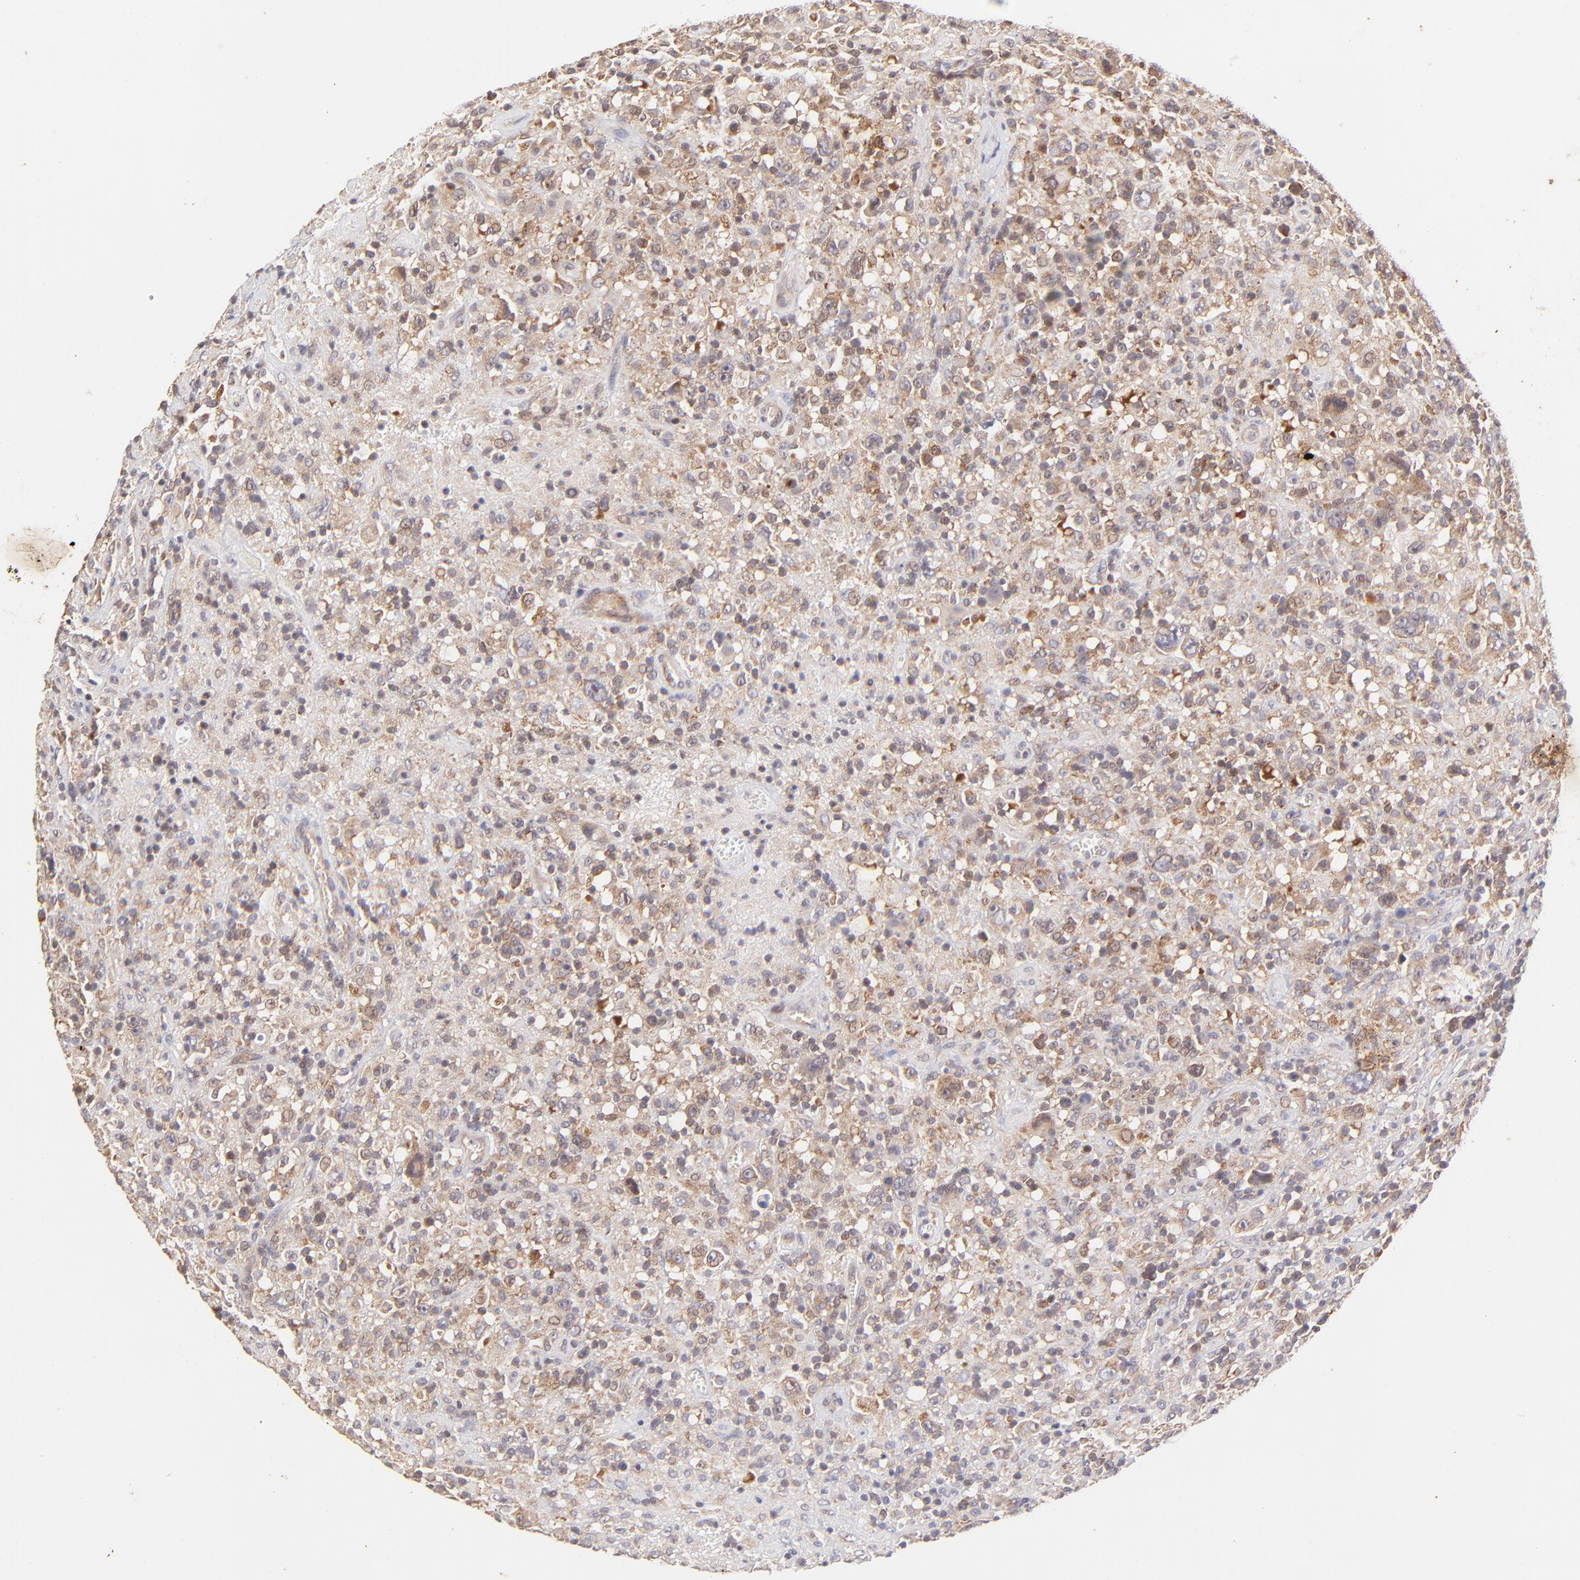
{"staining": {"intensity": "weak", "quantity": ">75%", "location": "cytoplasmic/membranous"}, "tissue": "lymphoma", "cell_type": "Tumor cells", "image_type": "cancer", "snomed": [{"axis": "morphology", "description": "Hodgkin's disease, NOS"}, {"axis": "topography", "description": "Lymph node"}], "caption": "Weak cytoplasmic/membranous protein staining is seen in about >75% of tumor cells in Hodgkin's disease.", "gene": "TNRC6B", "patient": {"sex": "male", "age": 46}}